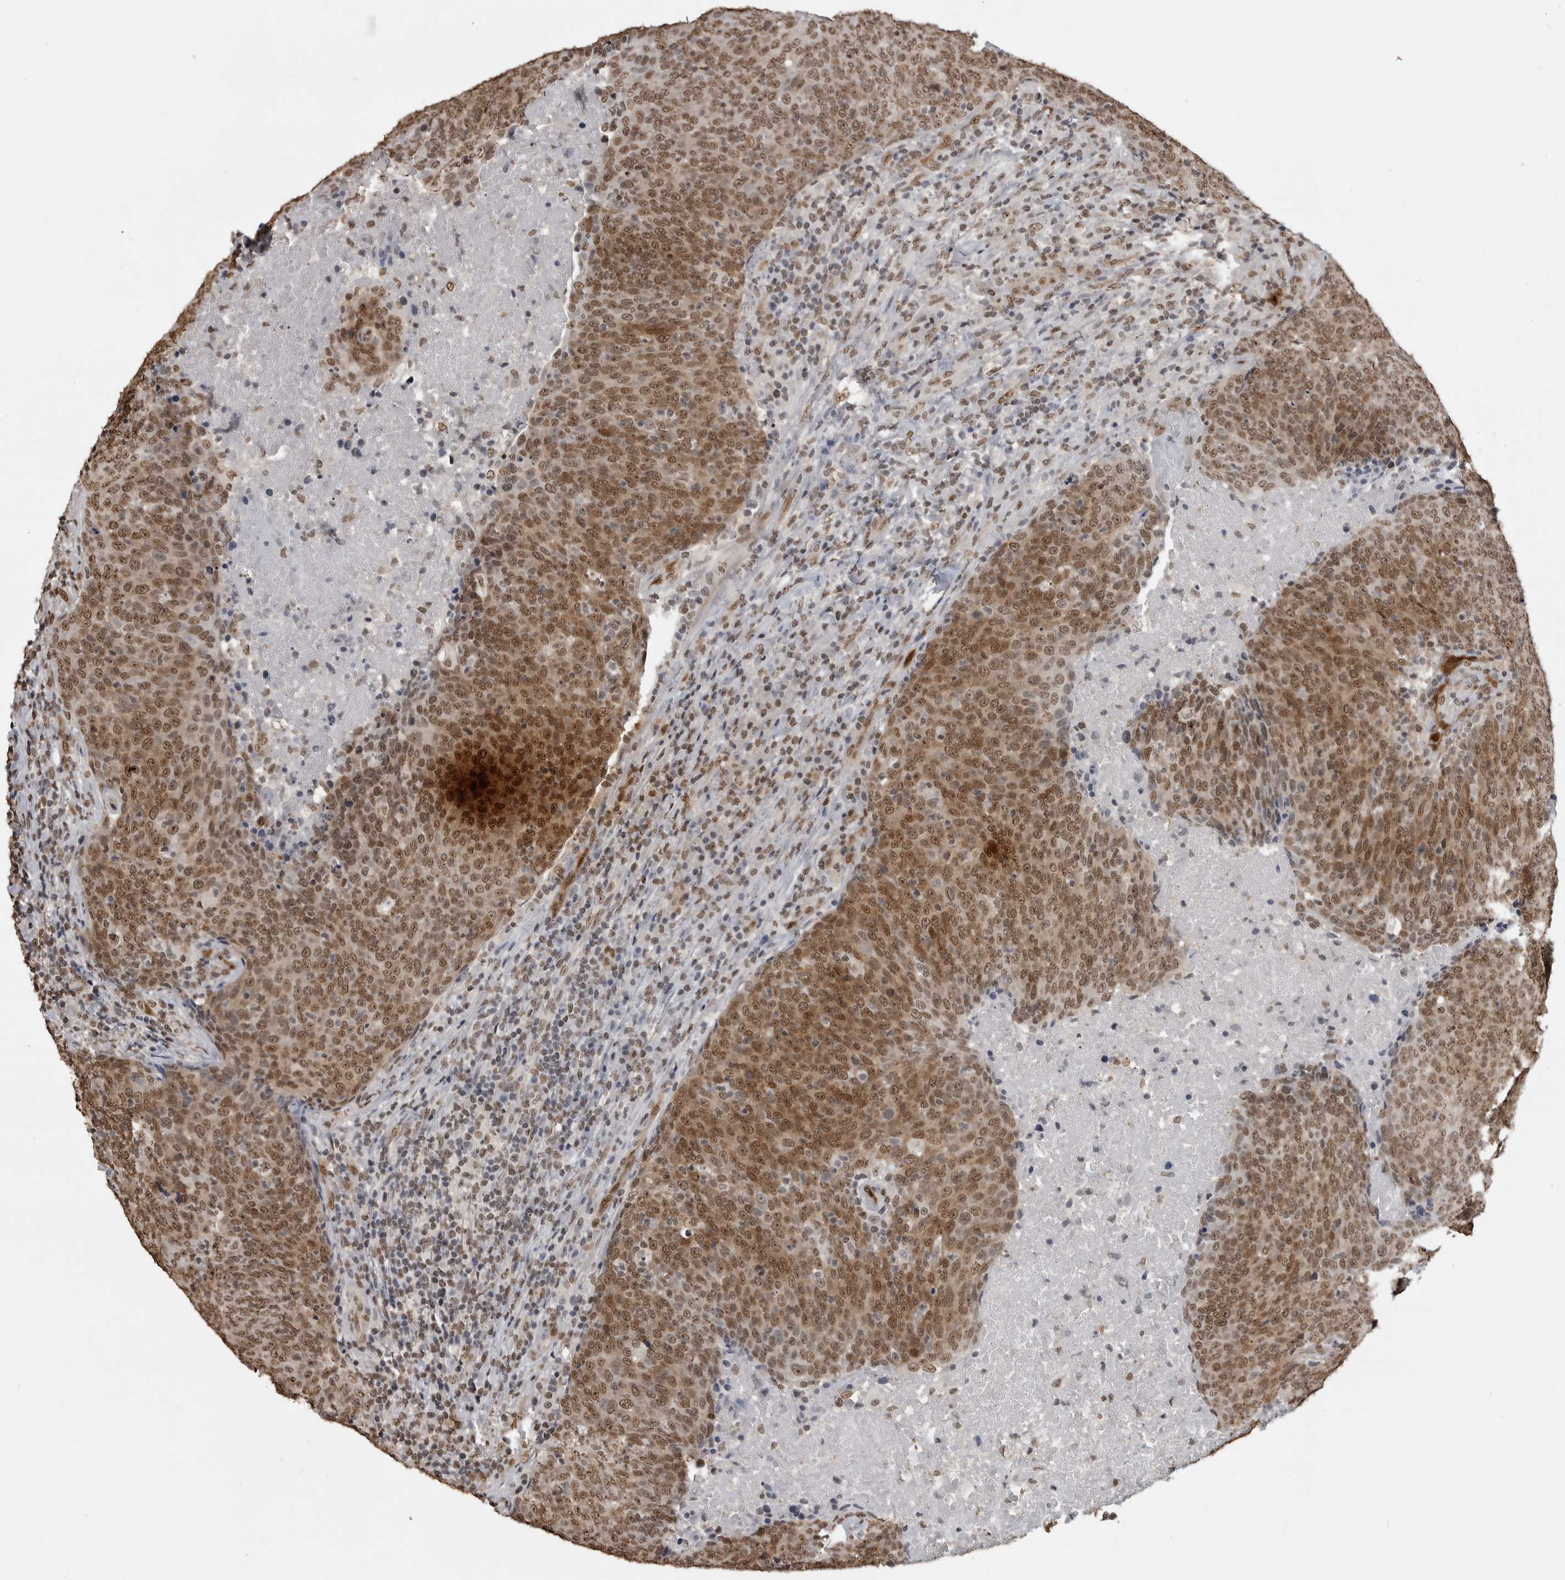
{"staining": {"intensity": "moderate", "quantity": ">75%", "location": "cytoplasmic/membranous,nuclear"}, "tissue": "head and neck cancer", "cell_type": "Tumor cells", "image_type": "cancer", "snomed": [{"axis": "morphology", "description": "Squamous cell carcinoma, NOS"}, {"axis": "morphology", "description": "Squamous cell carcinoma, metastatic, NOS"}, {"axis": "topography", "description": "Lymph node"}, {"axis": "topography", "description": "Head-Neck"}], "caption": "Immunohistochemical staining of human head and neck metastatic squamous cell carcinoma shows moderate cytoplasmic/membranous and nuclear protein staining in approximately >75% of tumor cells. (DAB (3,3'-diaminobenzidine) = brown stain, brightfield microscopy at high magnification).", "gene": "SMAD2", "patient": {"sex": "male", "age": 62}}